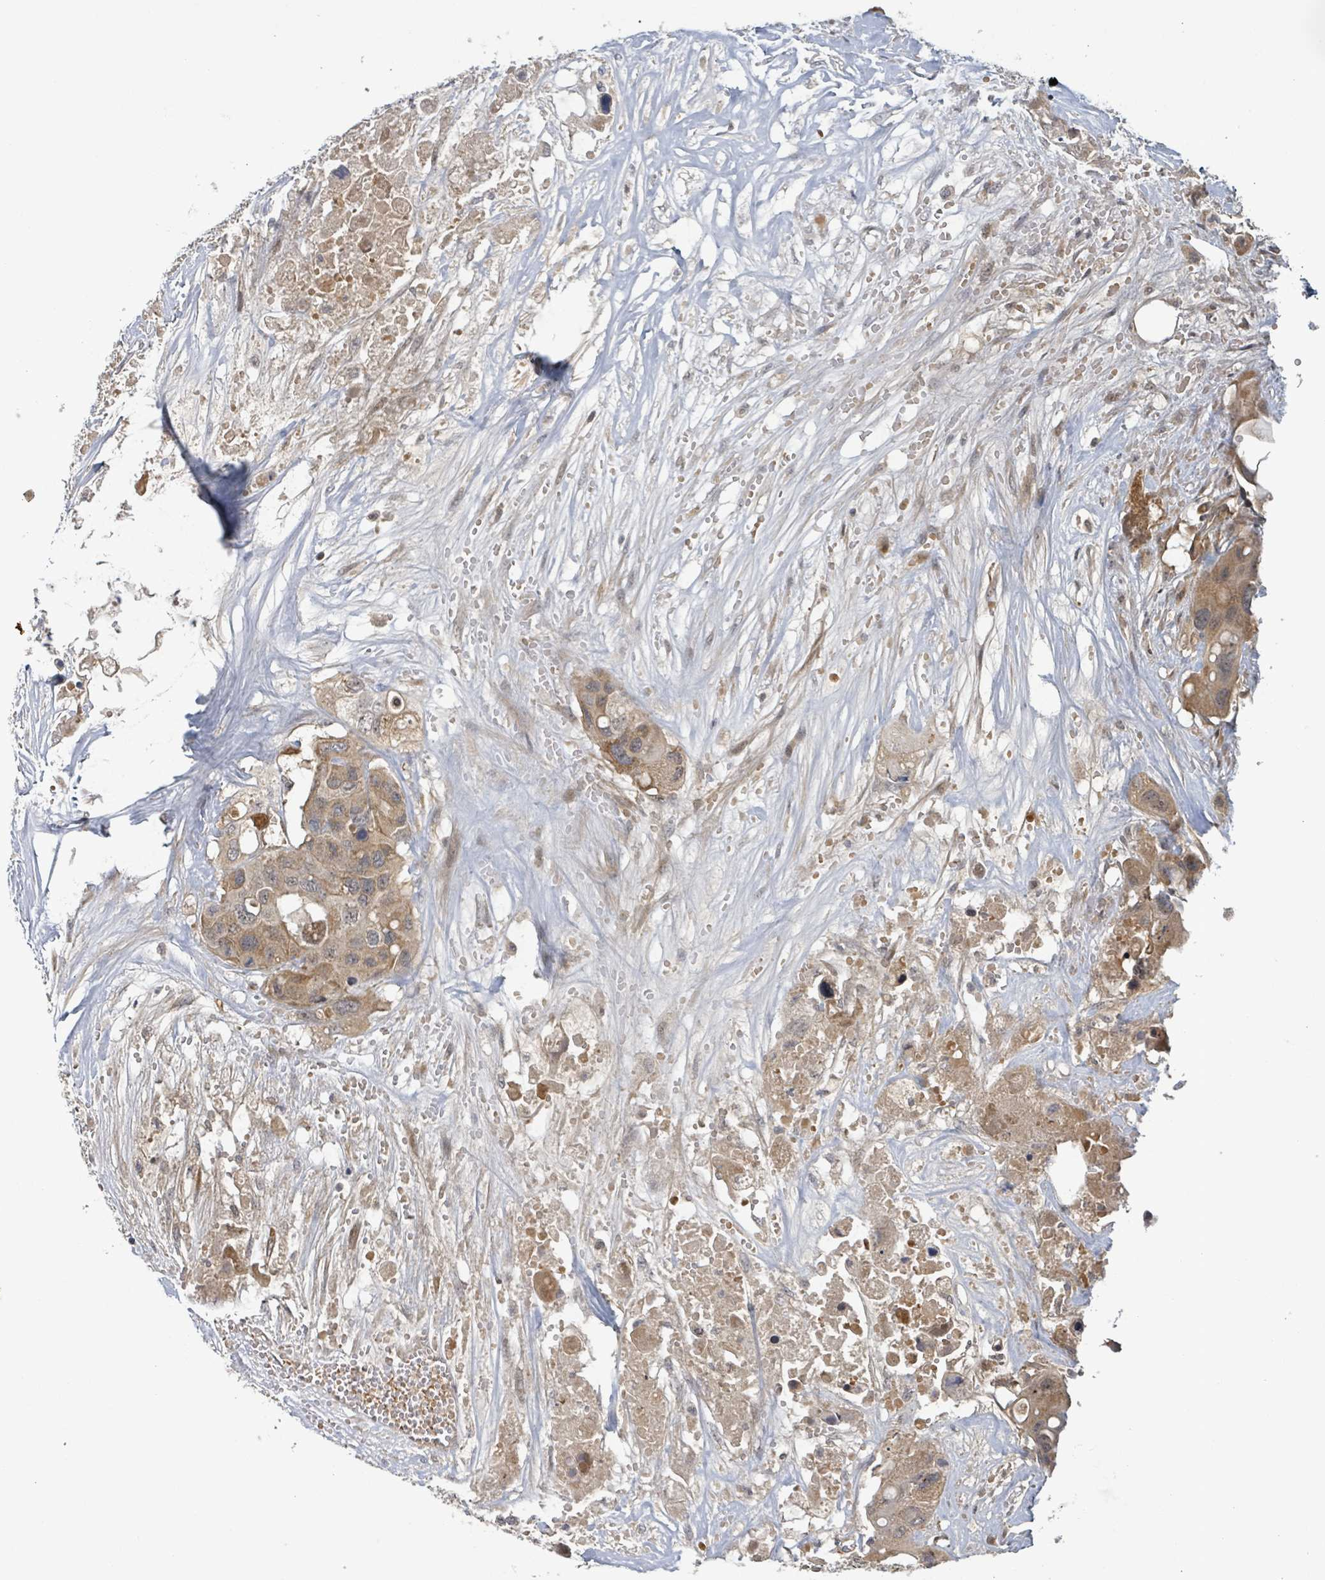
{"staining": {"intensity": "moderate", "quantity": ">75%", "location": "cytoplasmic/membranous"}, "tissue": "colorectal cancer", "cell_type": "Tumor cells", "image_type": "cancer", "snomed": [{"axis": "morphology", "description": "Adenocarcinoma, NOS"}, {"axis": "topography", "description": "Colon"}], "caption": "Moderate cytoplasmic/membranous protein expression is present in approximately >75% of tumor cells in adenocarcinoma (colorectal).", "gene": "ITGA11", "patient": {"sex": "male", "age": 77}}